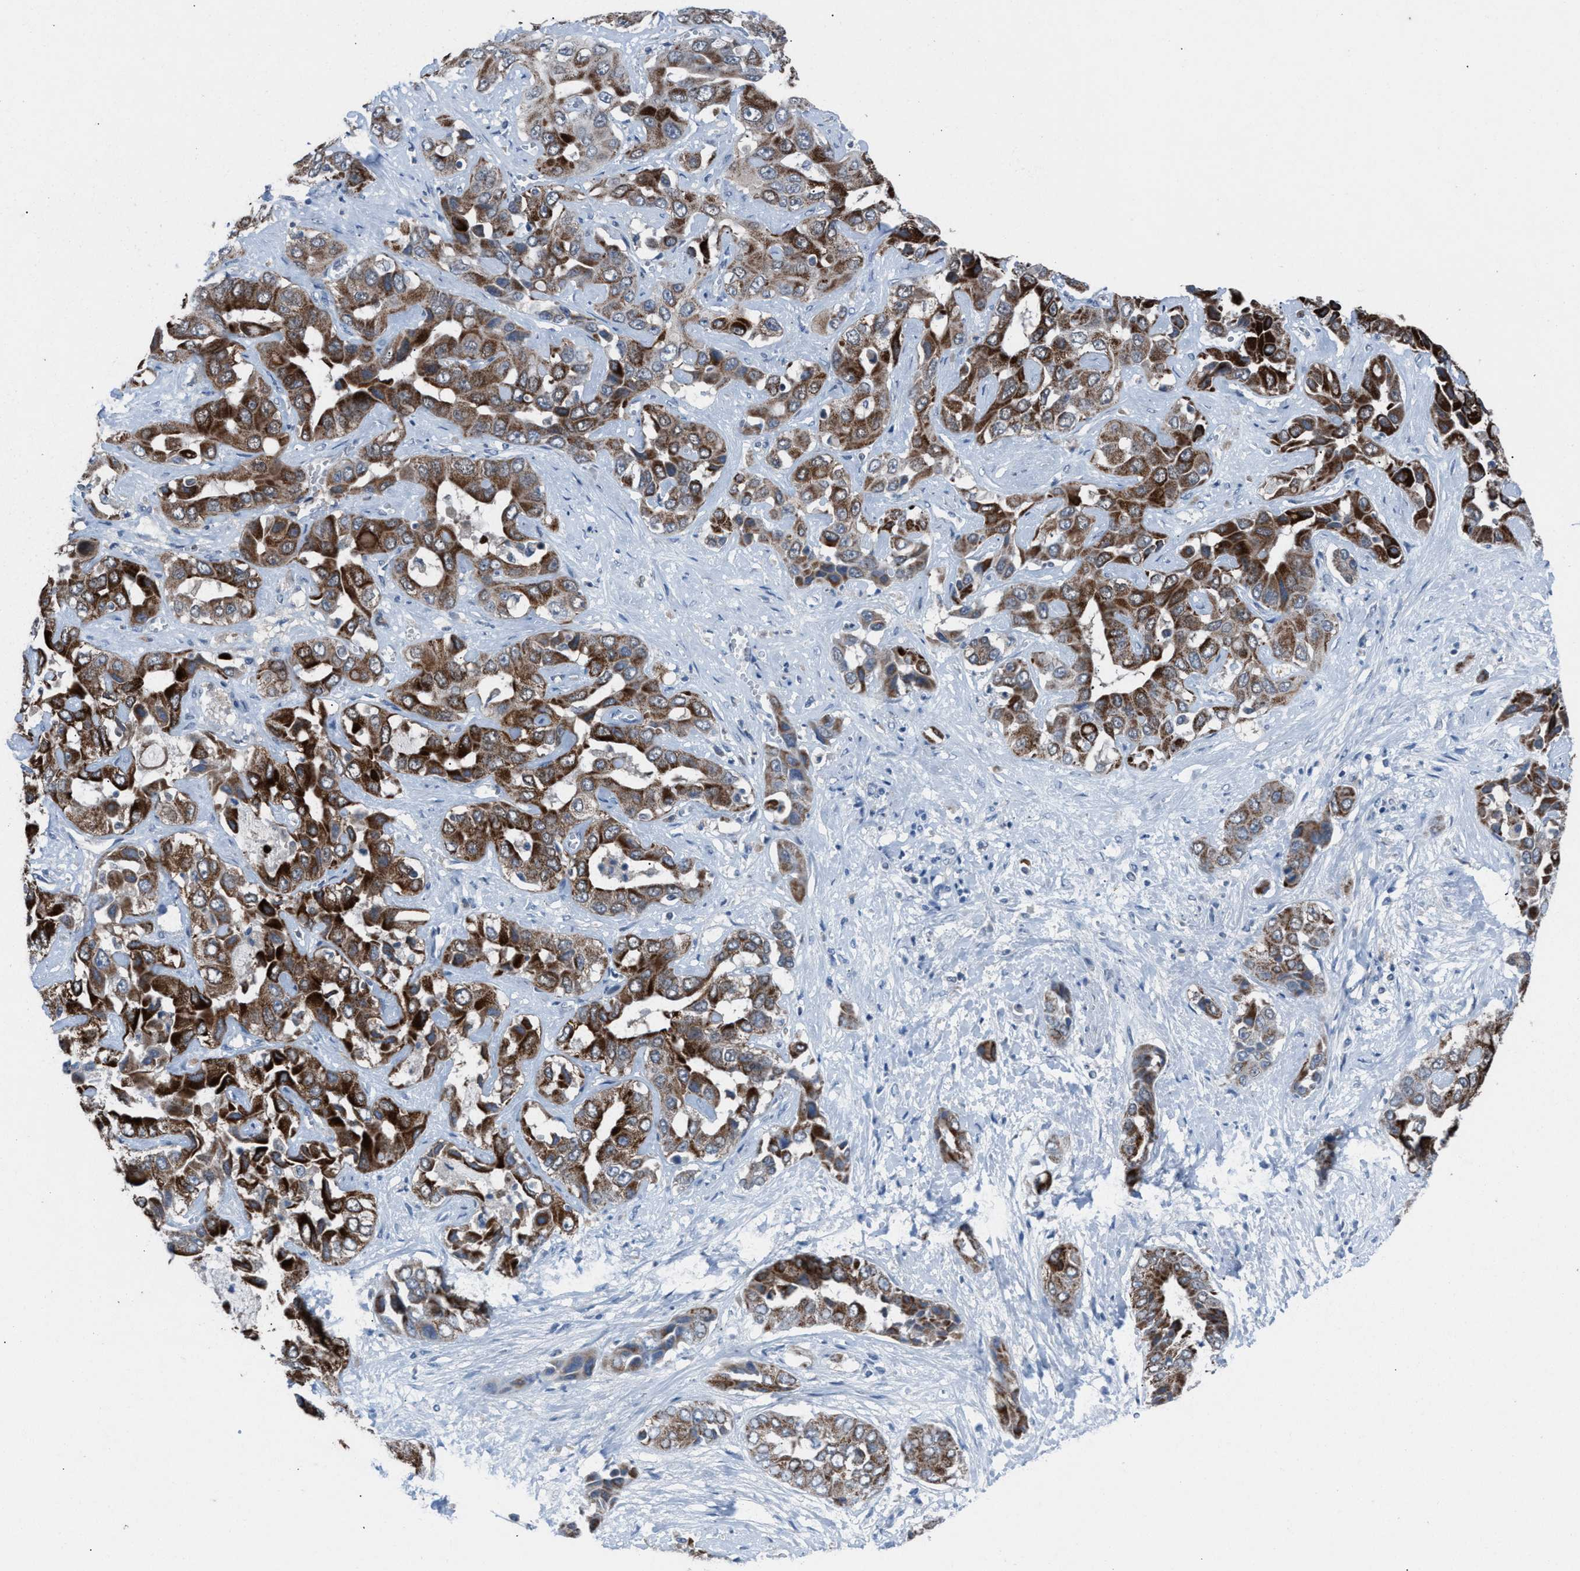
{"staining": {"intensity": "strong", "quantity": ">75%", "location": "cytoplasmic/membranous"}, "tissue": "liver cancer", "cell_type": "Tumor cells", "image_type": "cancer", "snomed": [{"axis": "morphology", "description": "Cholangiocarcinoma"}, {"axis": "topography", "description": "Liver"}], "caption": "IHC staining of liver cancer, which demonstrates high levels of strong cytoplasmic/membranous expression in approximately >75% of tumor cells indicating strong cytoplasmic/membranous protein positivity. The staining was performed using DAB (brown) for protein detection and nuclei were counterstained in hematoxylin (blue).", "gene": "ANAPC11", "patient": {"sex": "female", "age": 52}}